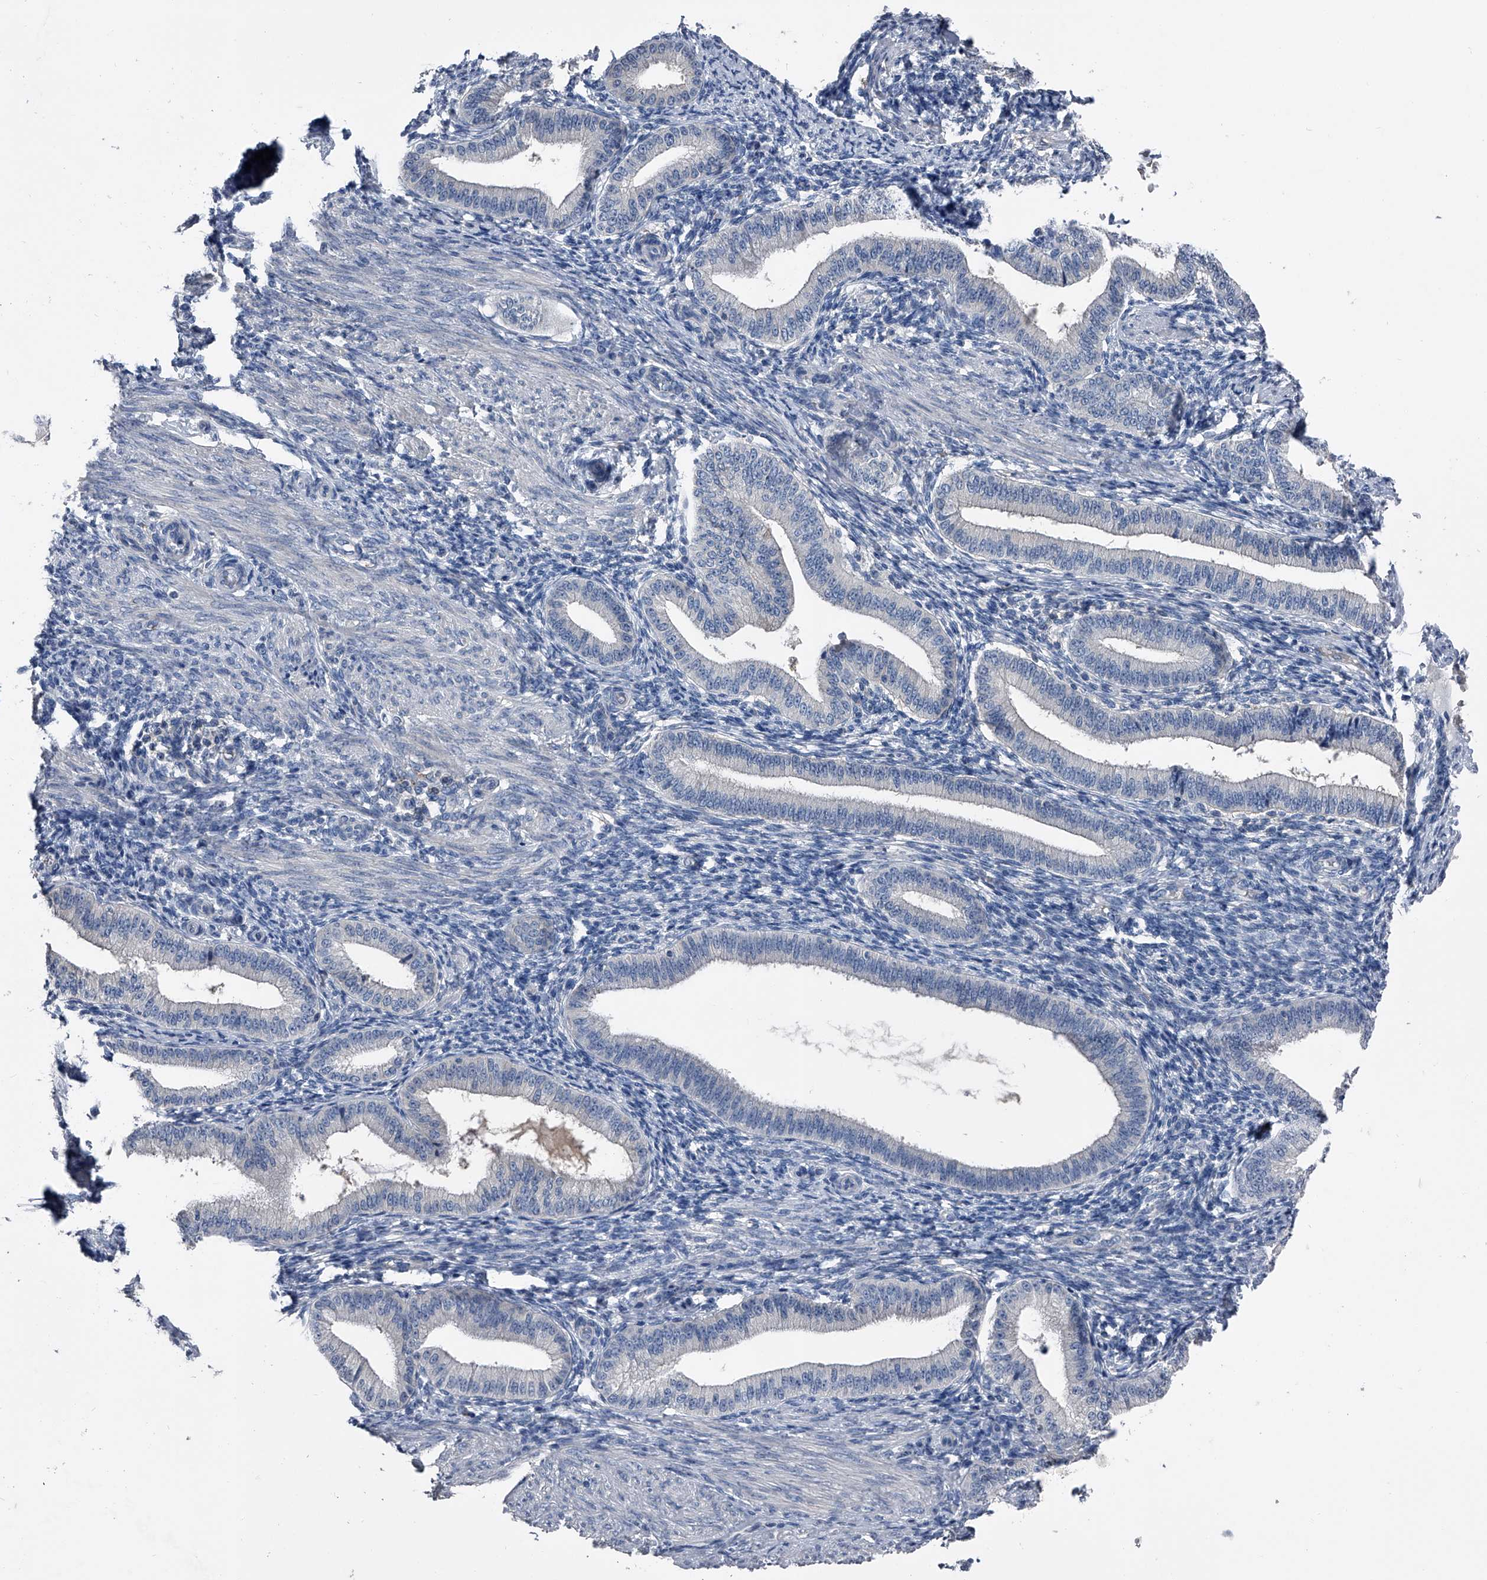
{"staining": {"intensity": "negative", "quantity": "none", "location": "none"}, "tissue": "endometrium", "cell_type": "Cells in endometrial stroma", "image_type": "normal", "snomed": [{"axis": "morphology", "description": "Normal tissue, NOS"}, {"axis": "topography", "description": "Endometrium"}], "caption": "There is no significant staining in cells in endometrial stroma of endometrium. (Immunohistochemistry, brightfield microscopy, high magnification).", "gene": "KIF13A", "patient": {"sex": "female", "age": 39}}